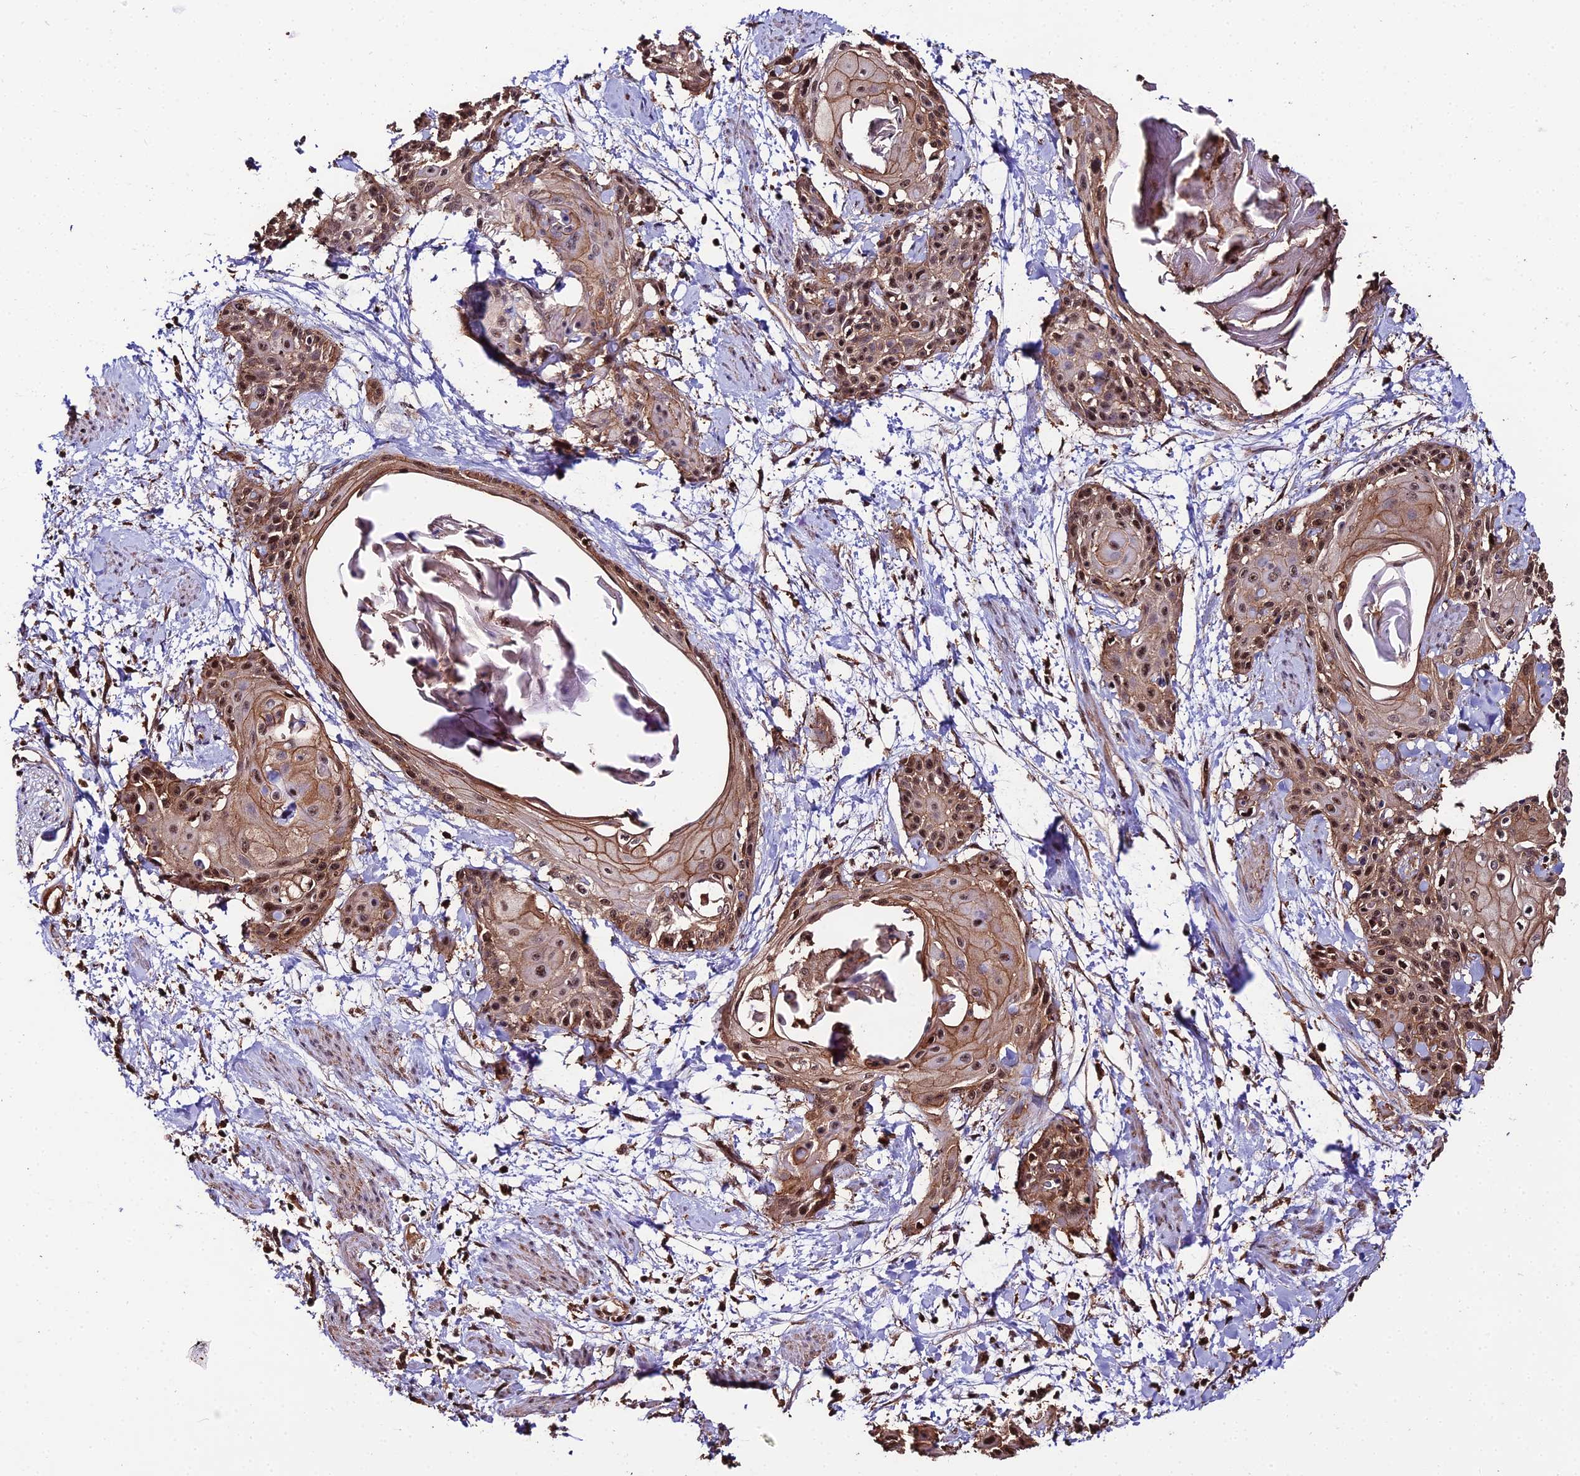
{"staining": {"intensity": "moderate", "quantity": ">75%", "location": "cytoplasmic/membranous,nuclear"}, "tissue": "cervical cancer", "cell_type": "Tumor cells", "image_type": "cancer", "snomed": [{"axis": "morphology", "description": "Squamous cell carcinoma, NOS"}, {"axis": "topography", "description": "Cervix"}], "caption": "Cervical cancer (squamous cell carcinoma) was stained to show a protein in brown. There is medium levels of moderate cytoplasmic/membranous and nuclear staining in about >75% of tumor cells.", "gene": "PPP4C", "patient": {"sex": "female", "age": 57}}